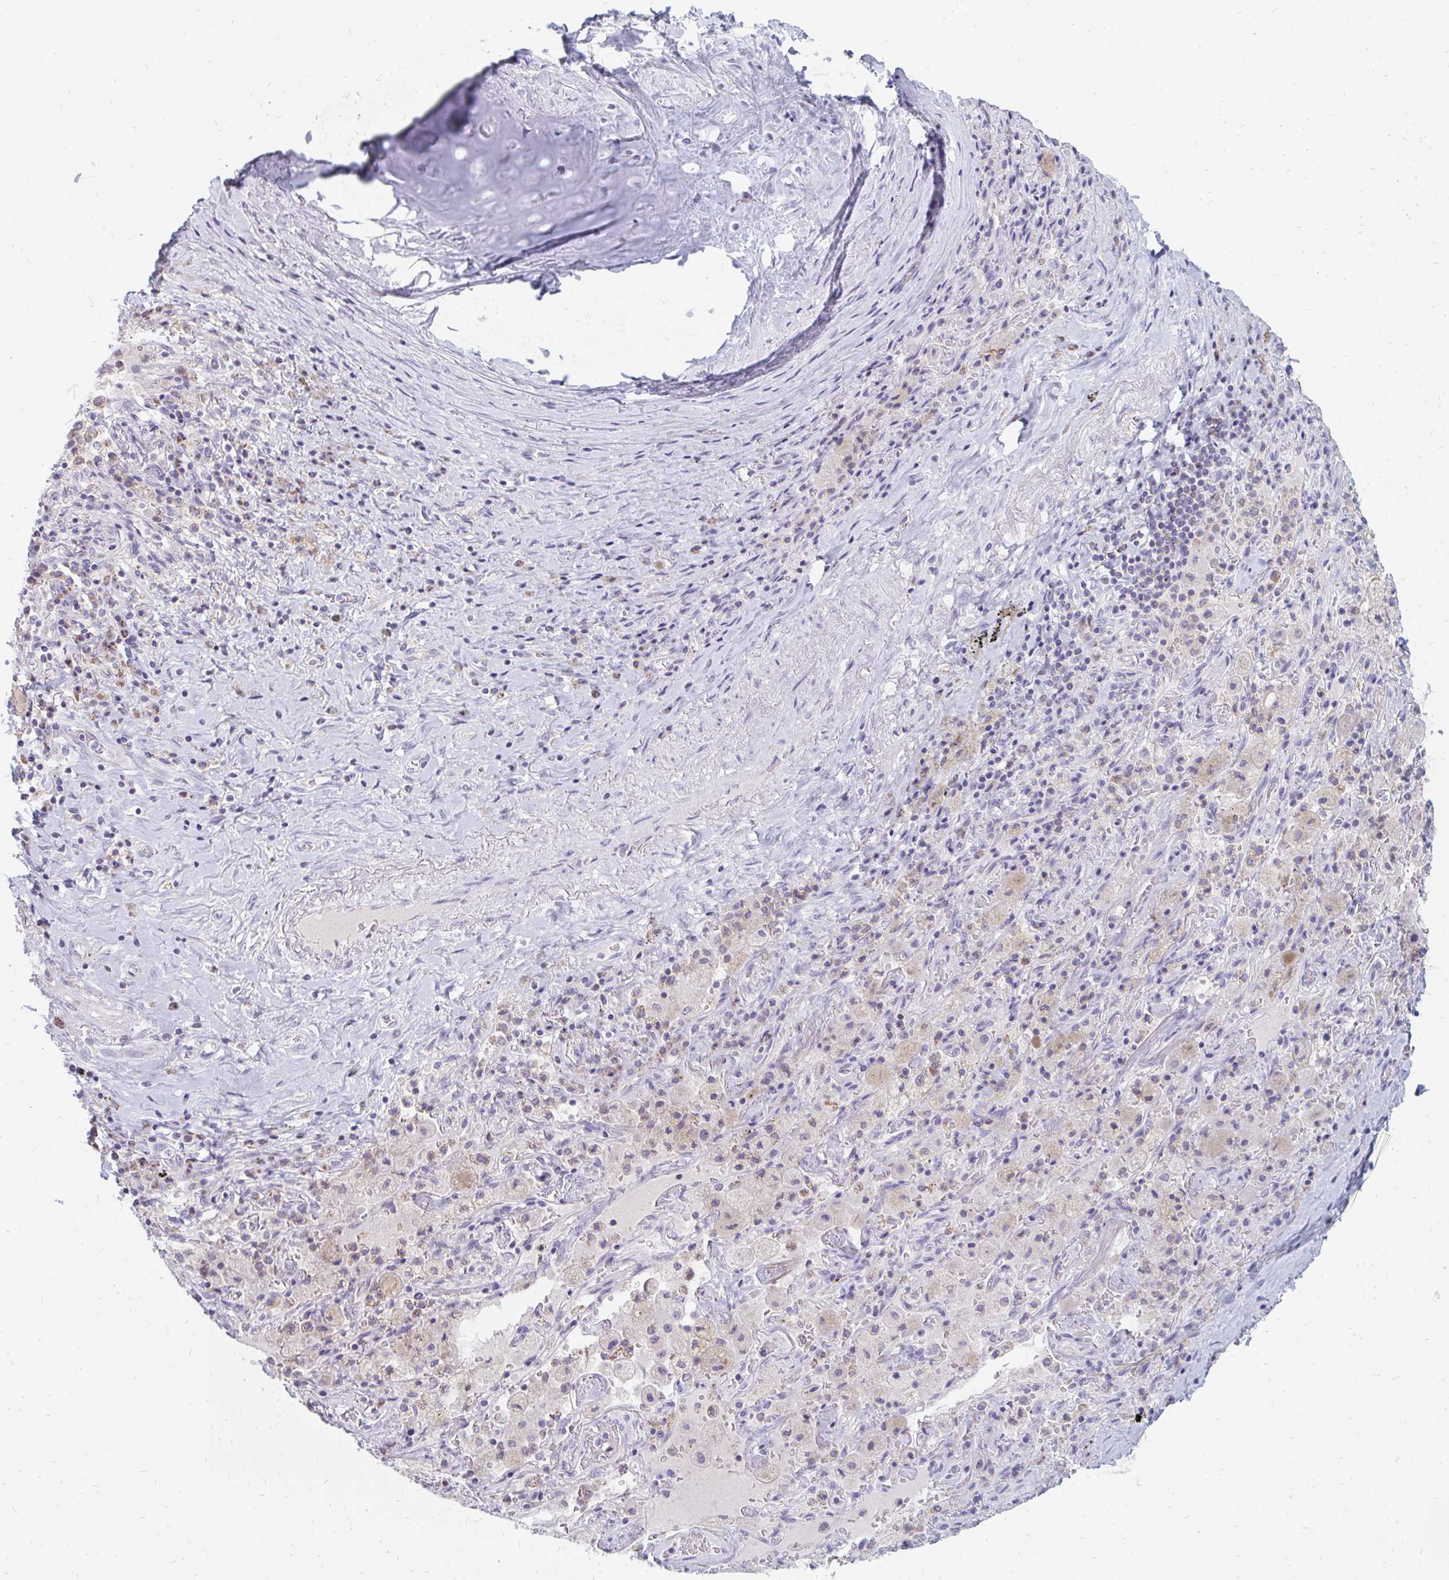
{"staining": {"intensity": "negative", "quantity": "none", "location": "none"}, "tissue": "adipose tissue", "cell_type": "Adipocytes", "image_type": "normal", "snomed": [{"axis": "morphology", "description": "Normal tissue, NOS"}, {"axis": "topography", "description": "Cartilage tissue"}, {"axis": "topography", "description": "Bronchus"}], "caption": "Adipocytes show no significant protein positivity in unremarkable adipose tissue.", "gene": "OR10V1", "patient": {"sex": "male", "age": 64}}